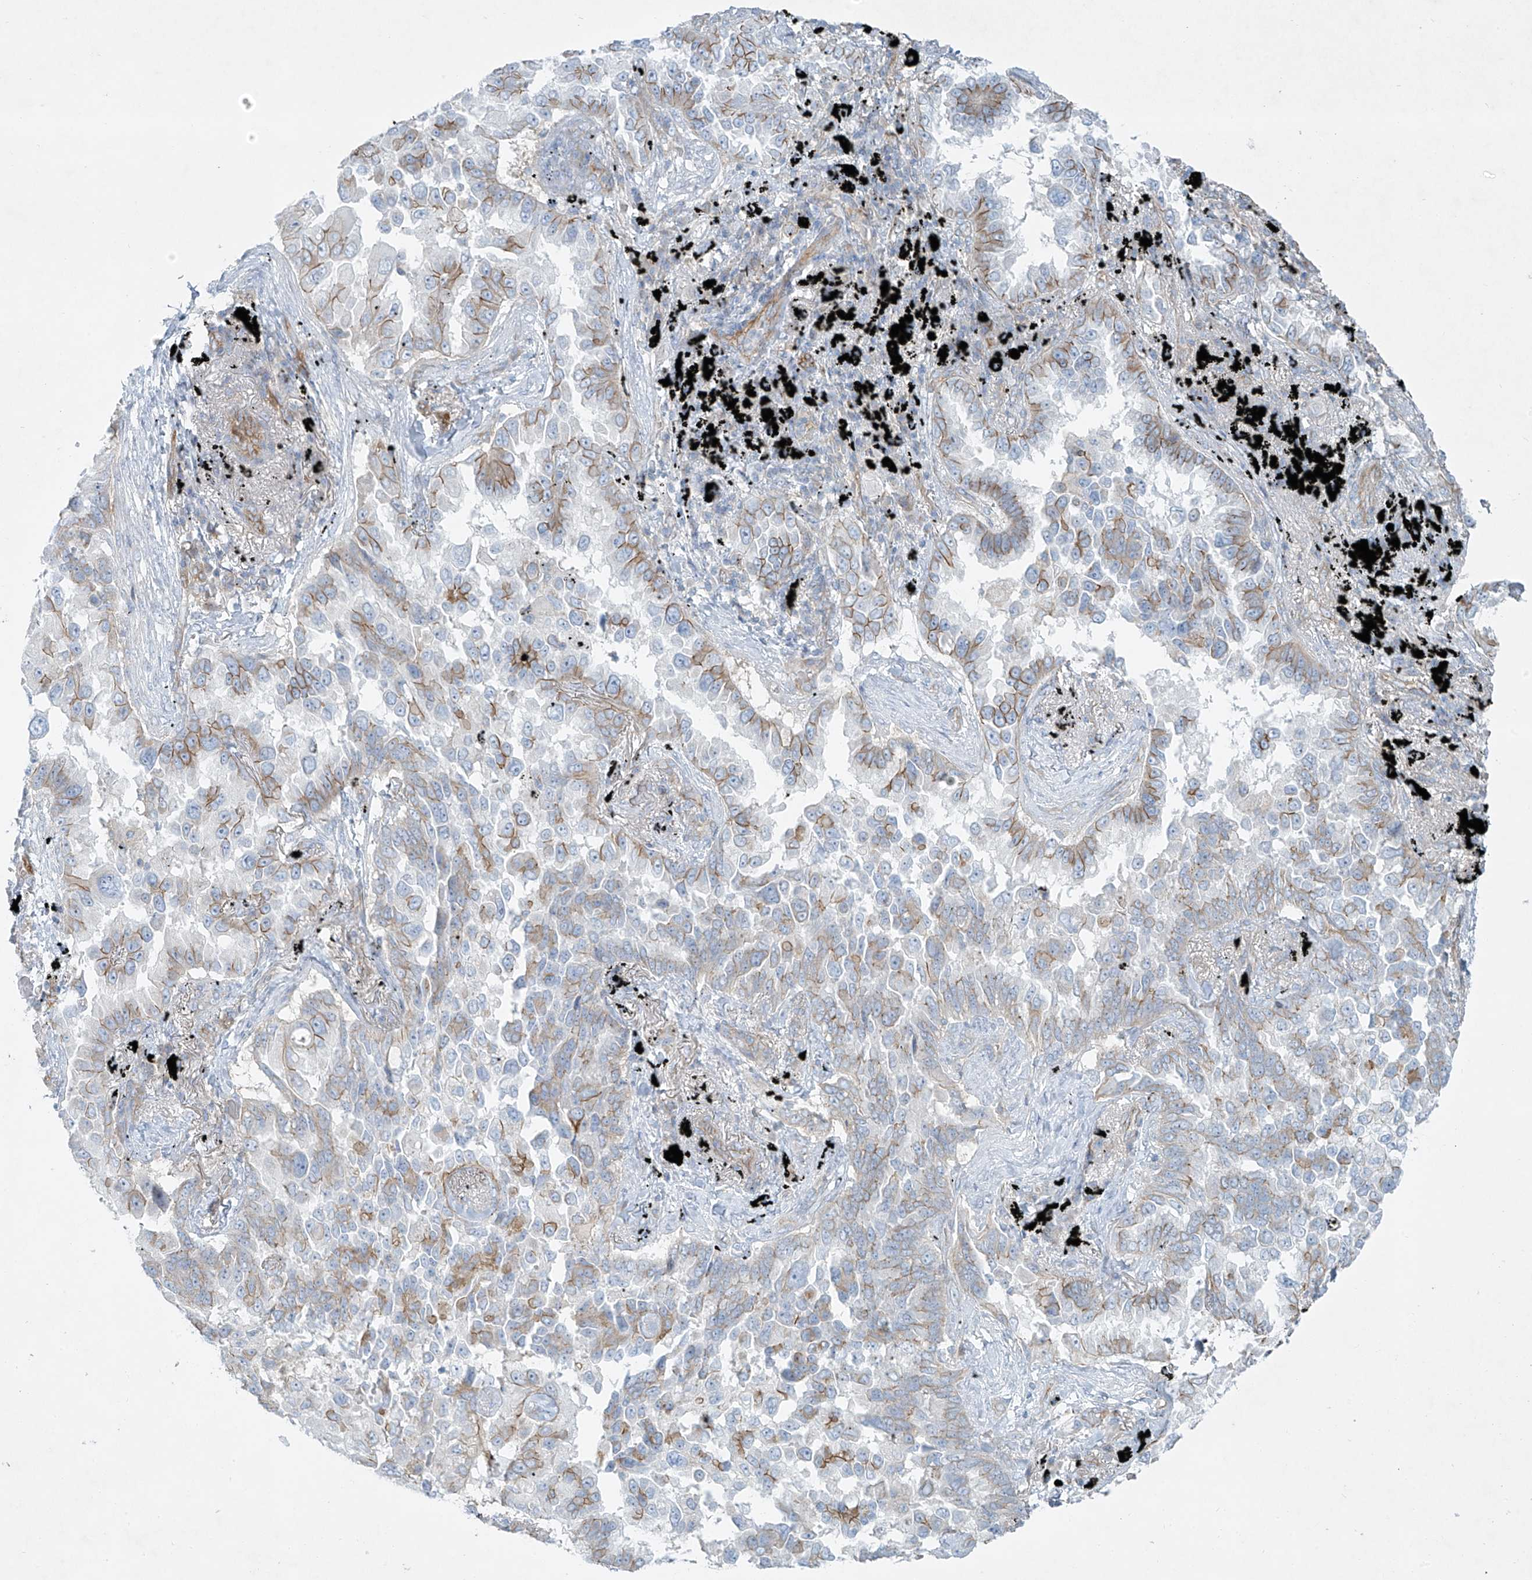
{"staining": {"intensity": "moderate", "quantity": "25%-75%", "location": "cytoplasmic/membranous"}, "tissue": "lung cancer", "cell_type": "Tumor cells", "image_type": "cancer", "snomed": [{"axis": "morphology", "description": "Adenocarcinoma, NOS"}, {"axis": "topography", "description": "Lung"}], "caption": "The histopathology image reveals immunohistochemical staining of lung cancer (adenocarcinoma). There is moderate cytoplasmic/membranous expression is seen in about 25%-75% of tumor cells. (IHC, brightfield microscopy, high magnification).", "gene": "VAMP5", "patient": {"sex": "female", "age": 67}}